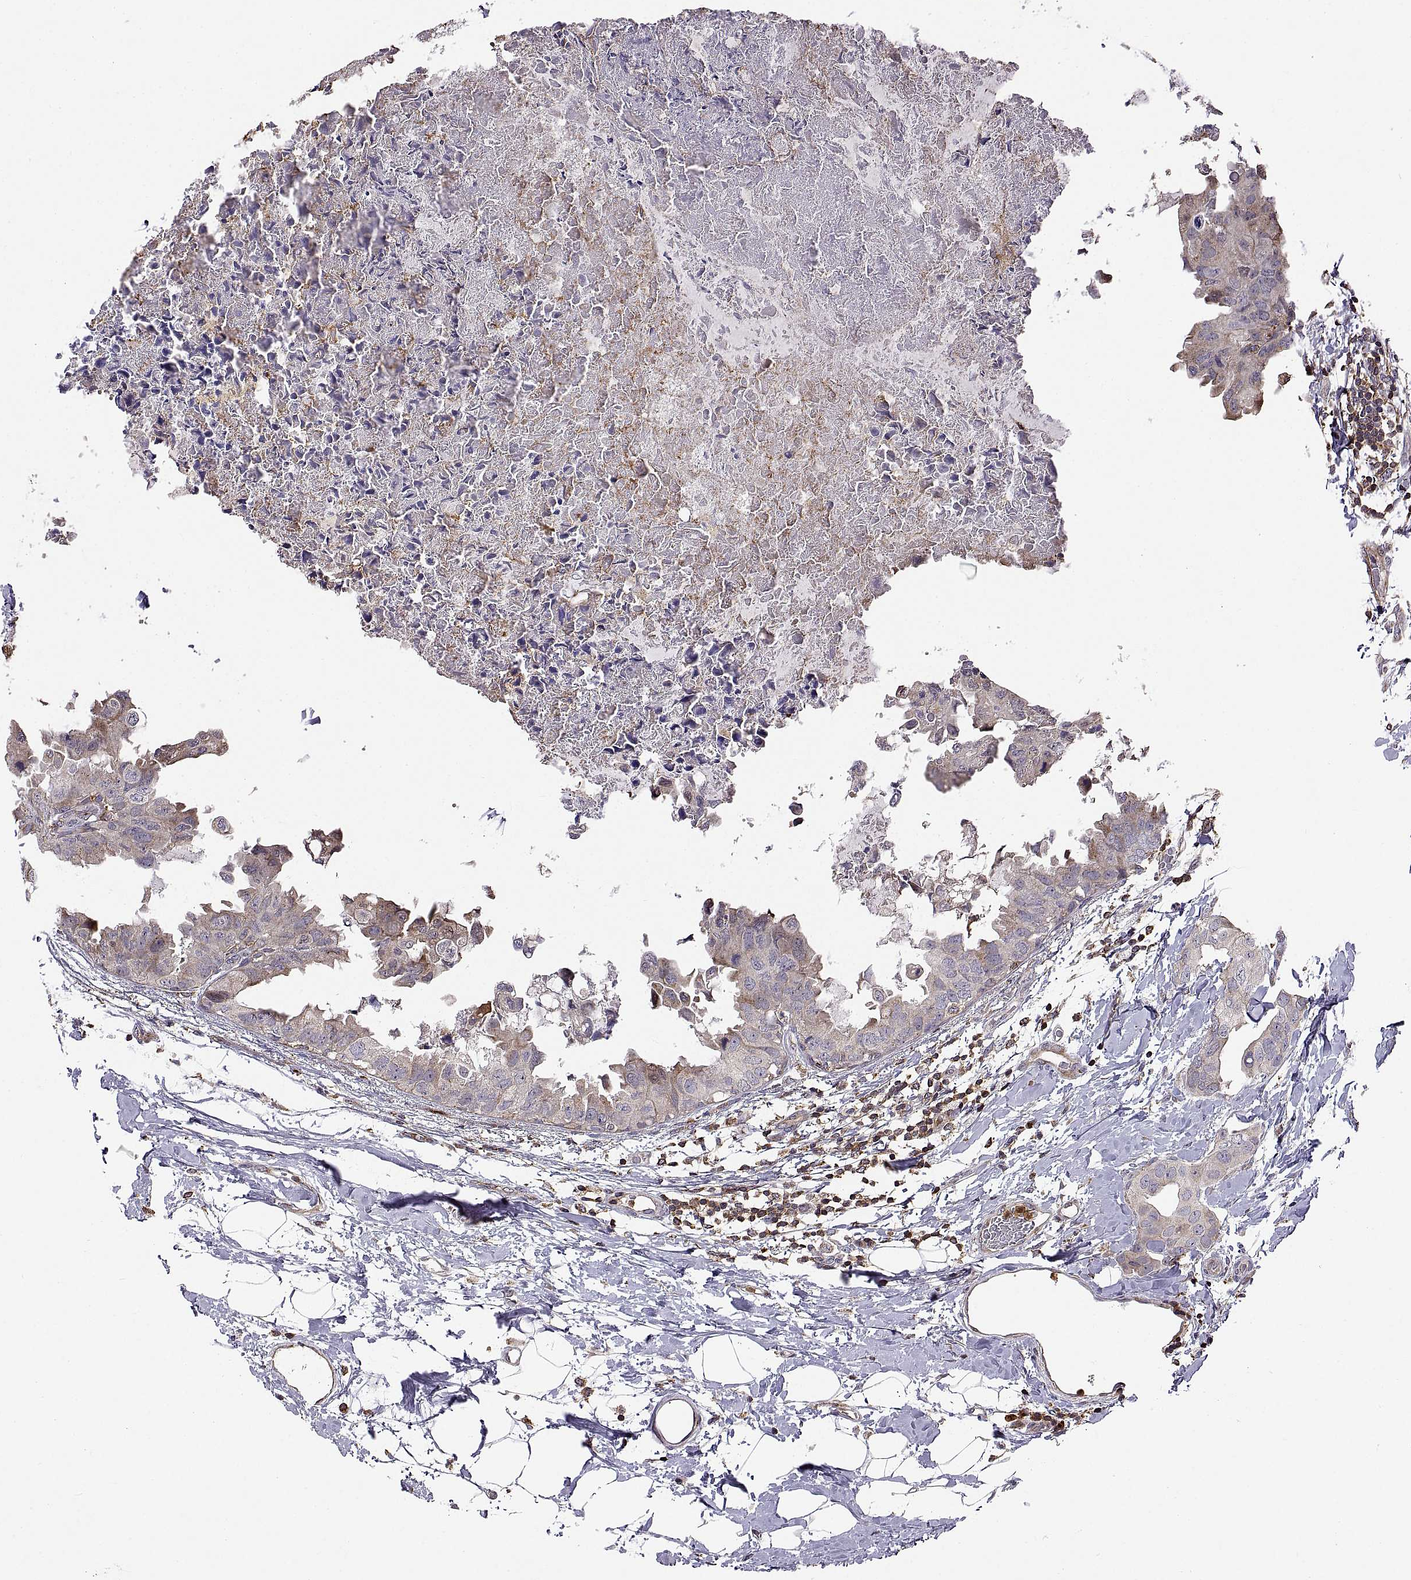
{"staining": {"intensity": "weak", "quantity": "25%-75%", "location": "cytoplasmic/membranous"}, "tissue": "breast cancer", "cell_type": "Tumor cells", "image_type": "cancer", "snomed": [{"axis": "morphology", "description": "Normal tissue, NOS"}, {"axis": "morphology", "description": "Duct carcinoma"}, {"axis": "topography", "description": "Breast"}], "caption": "Protein expression by immunohistochemistry (IHC) shows weak cytoplasmic/membranous expression in approximately 25%-75% of tumor cells in breast cancer. (Brightfield microscopy of DAB IHC at high magnification).", "gene": "ACAP1", "patient": {"sex": "female", "age": 40}}